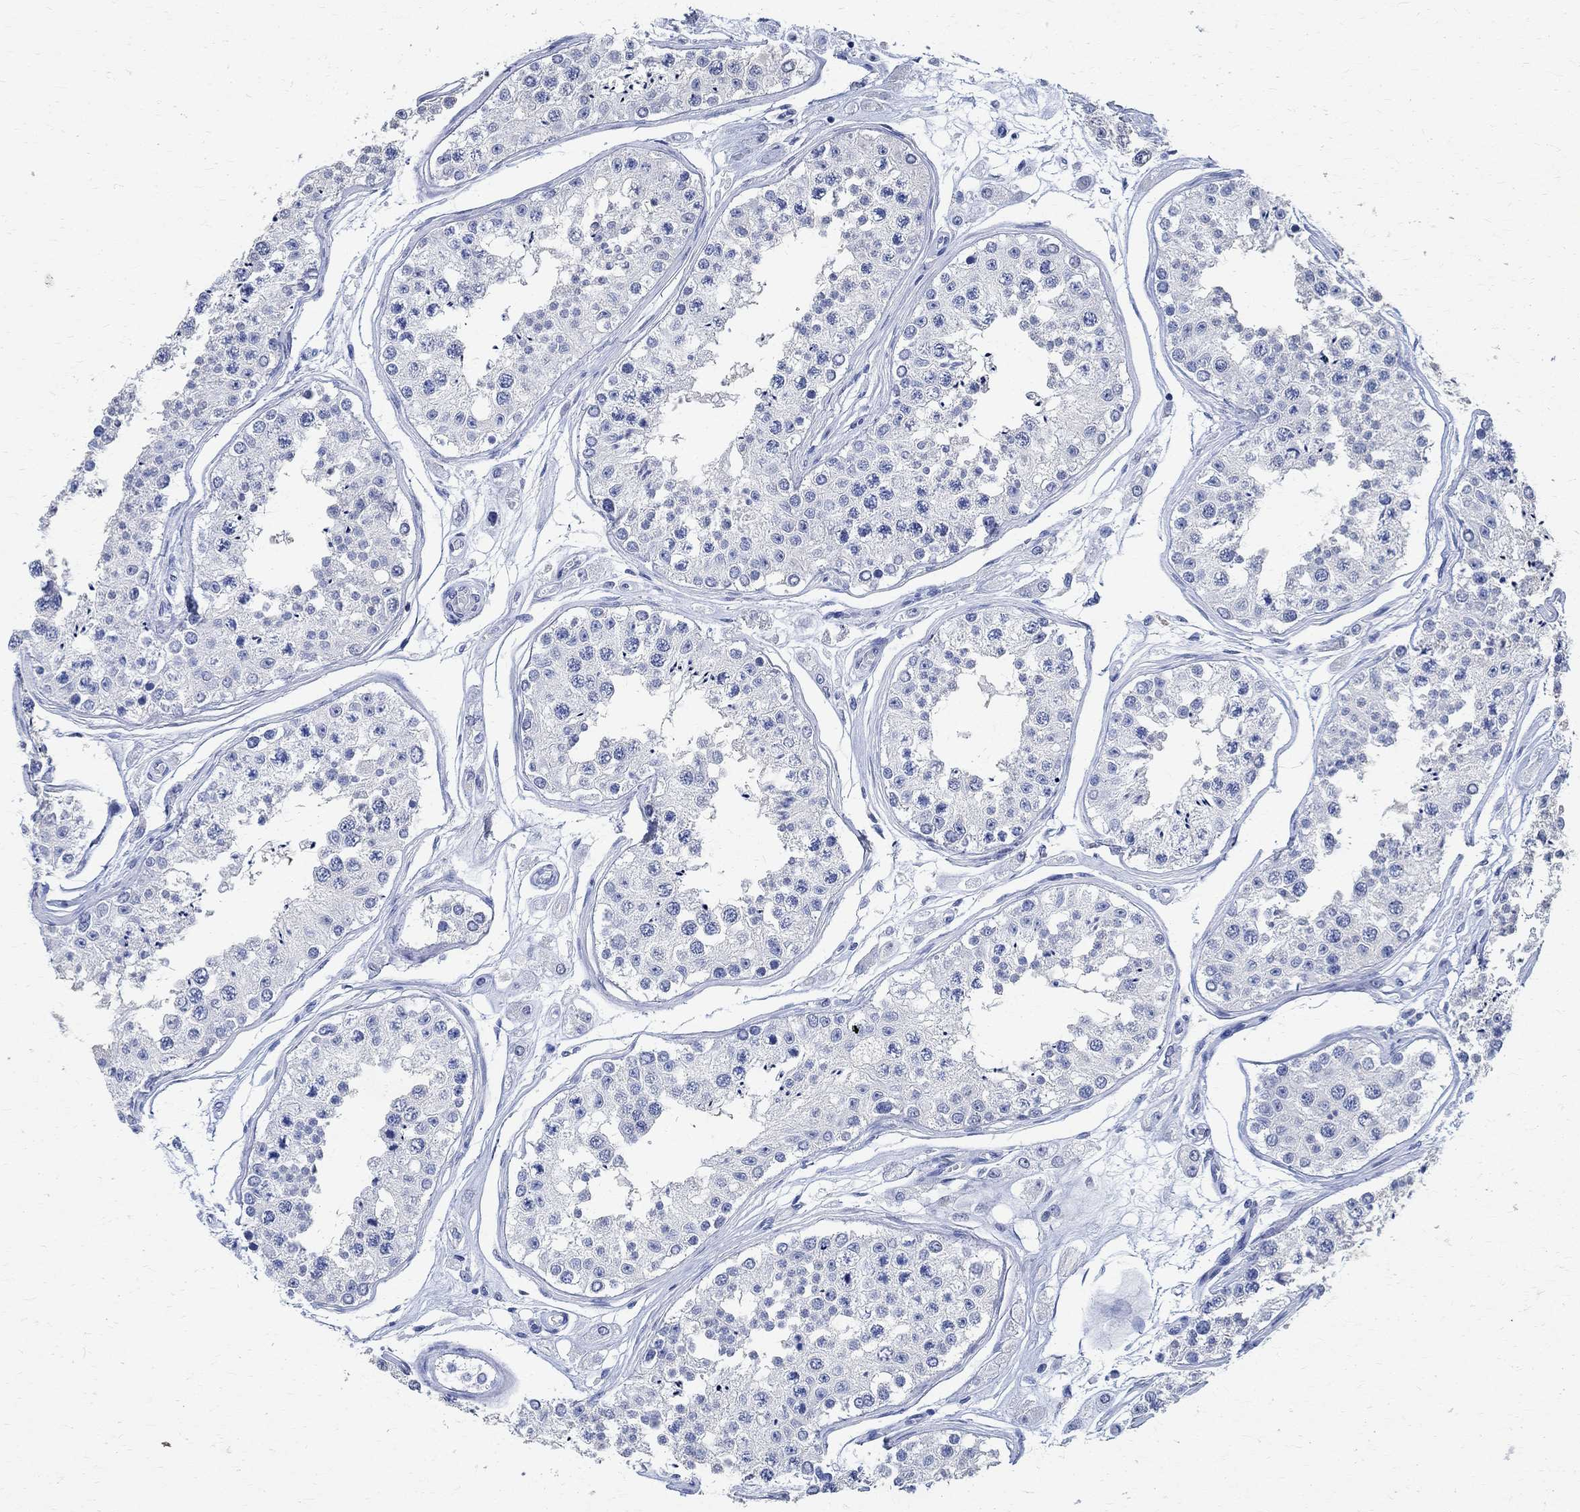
{"staining": {"intensity": "negative", "quantity": "none", "location": "none"}, "tissue": "testis", "cell_type": "Cells in seminiferous ducts", "image_type": "normal", "snomed": [{"axis": "morphology", "description": "Normal tissue, NOS"}, {"axis": "topography", "description": "Testis"}], "caption": "Cells in seminiferous ducts show no significant protein expression in benign testis.", "gene": "TMEM221", "patient": {"sex": "male", "age": 25}}